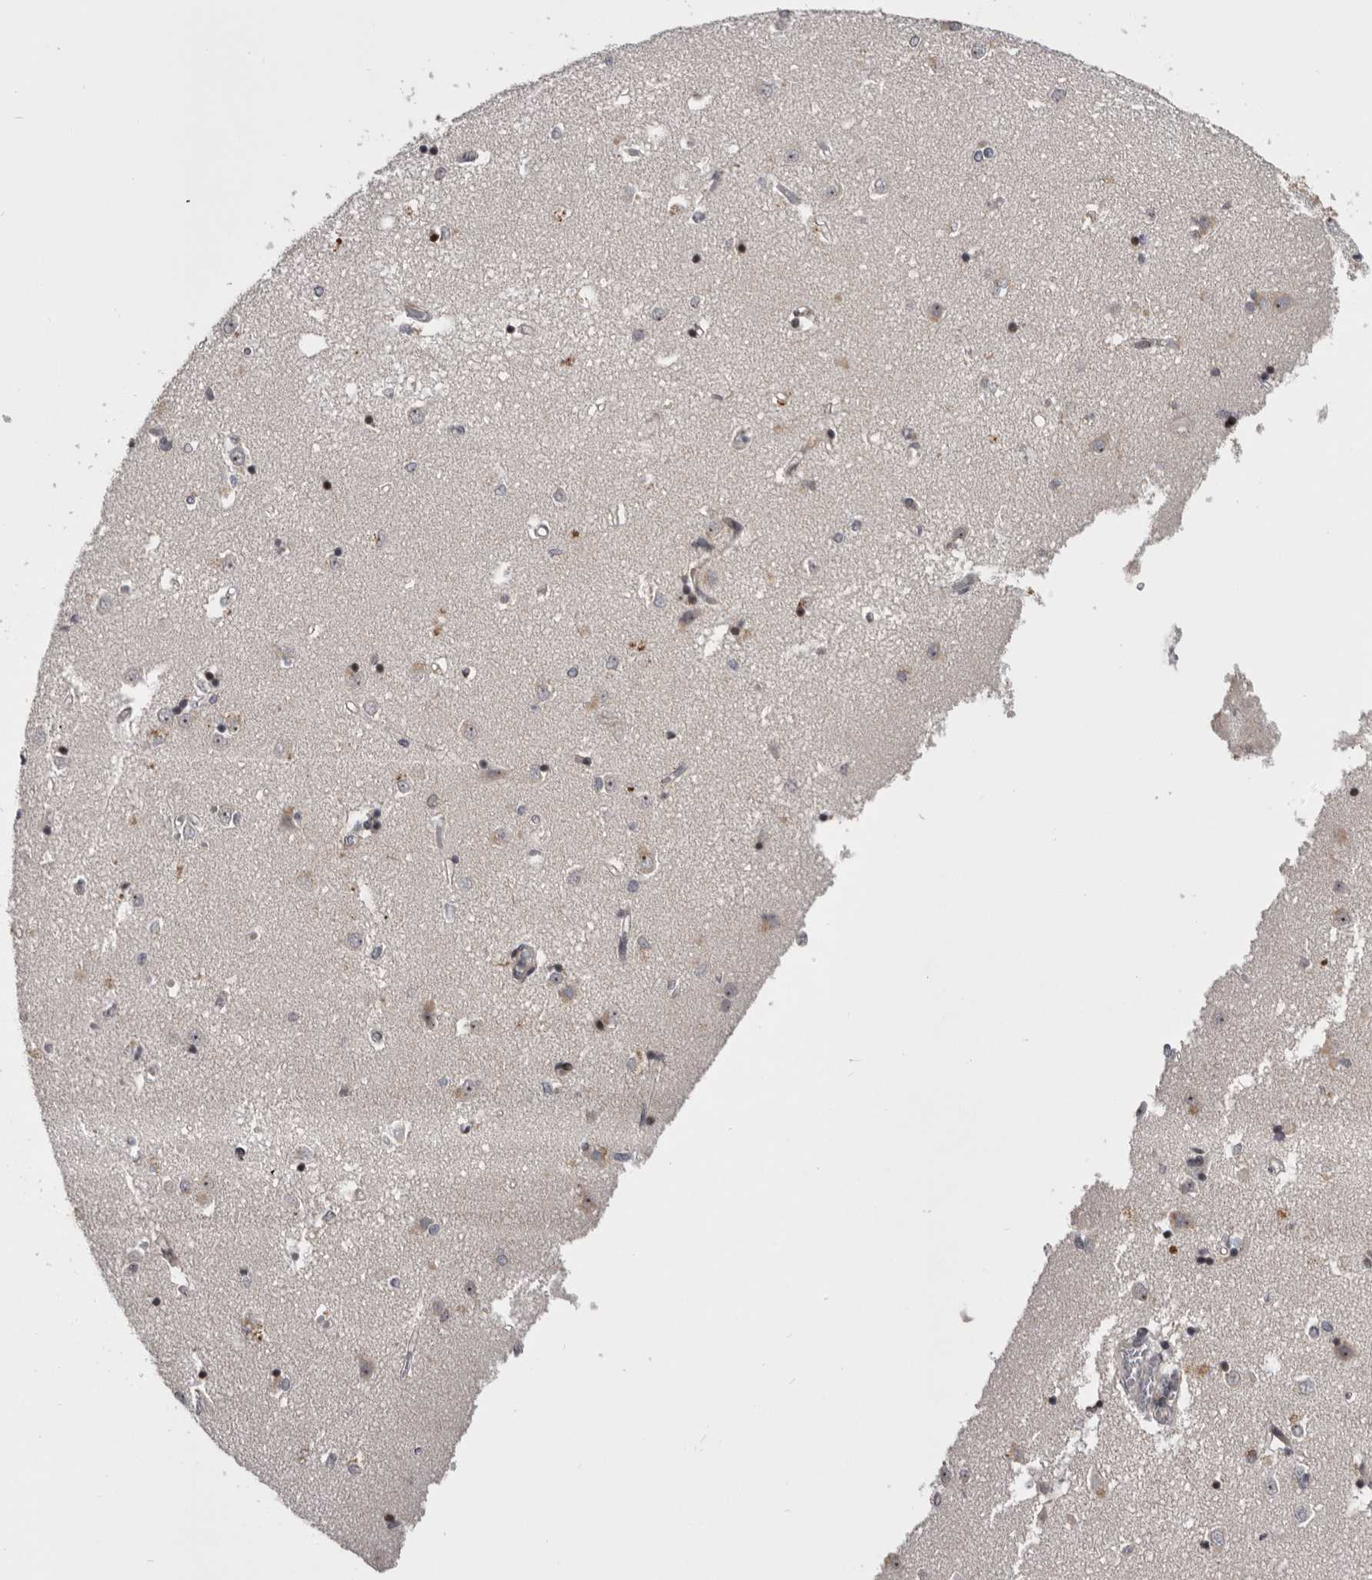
{"staining": {"intensity": "moderate", "quantity": "25%-75%", "location": "nuclear"}, "tissue": "caudate", "cell_type": "Glial cells", "image_type": "normal", "snomed": [{"axis": "morphology", "description": "Normal tissue, NOS"}, {"axis": "topography", "description": "Lateral ventricle wall"}], "caption": "Immunohistochemistry (IHC) staining of normal caudate, which exhibits medium levels of moderate nuclear expression in approximately 25%-75% of glial cells indicating moderate nuclear protein staining. The staining was performed using DAB (brown) for protein detection and nuclei were counterstained in hematoxylin (blue).", "gene": "AZIN1", "patient": {"sex": "male", "age": 45}}